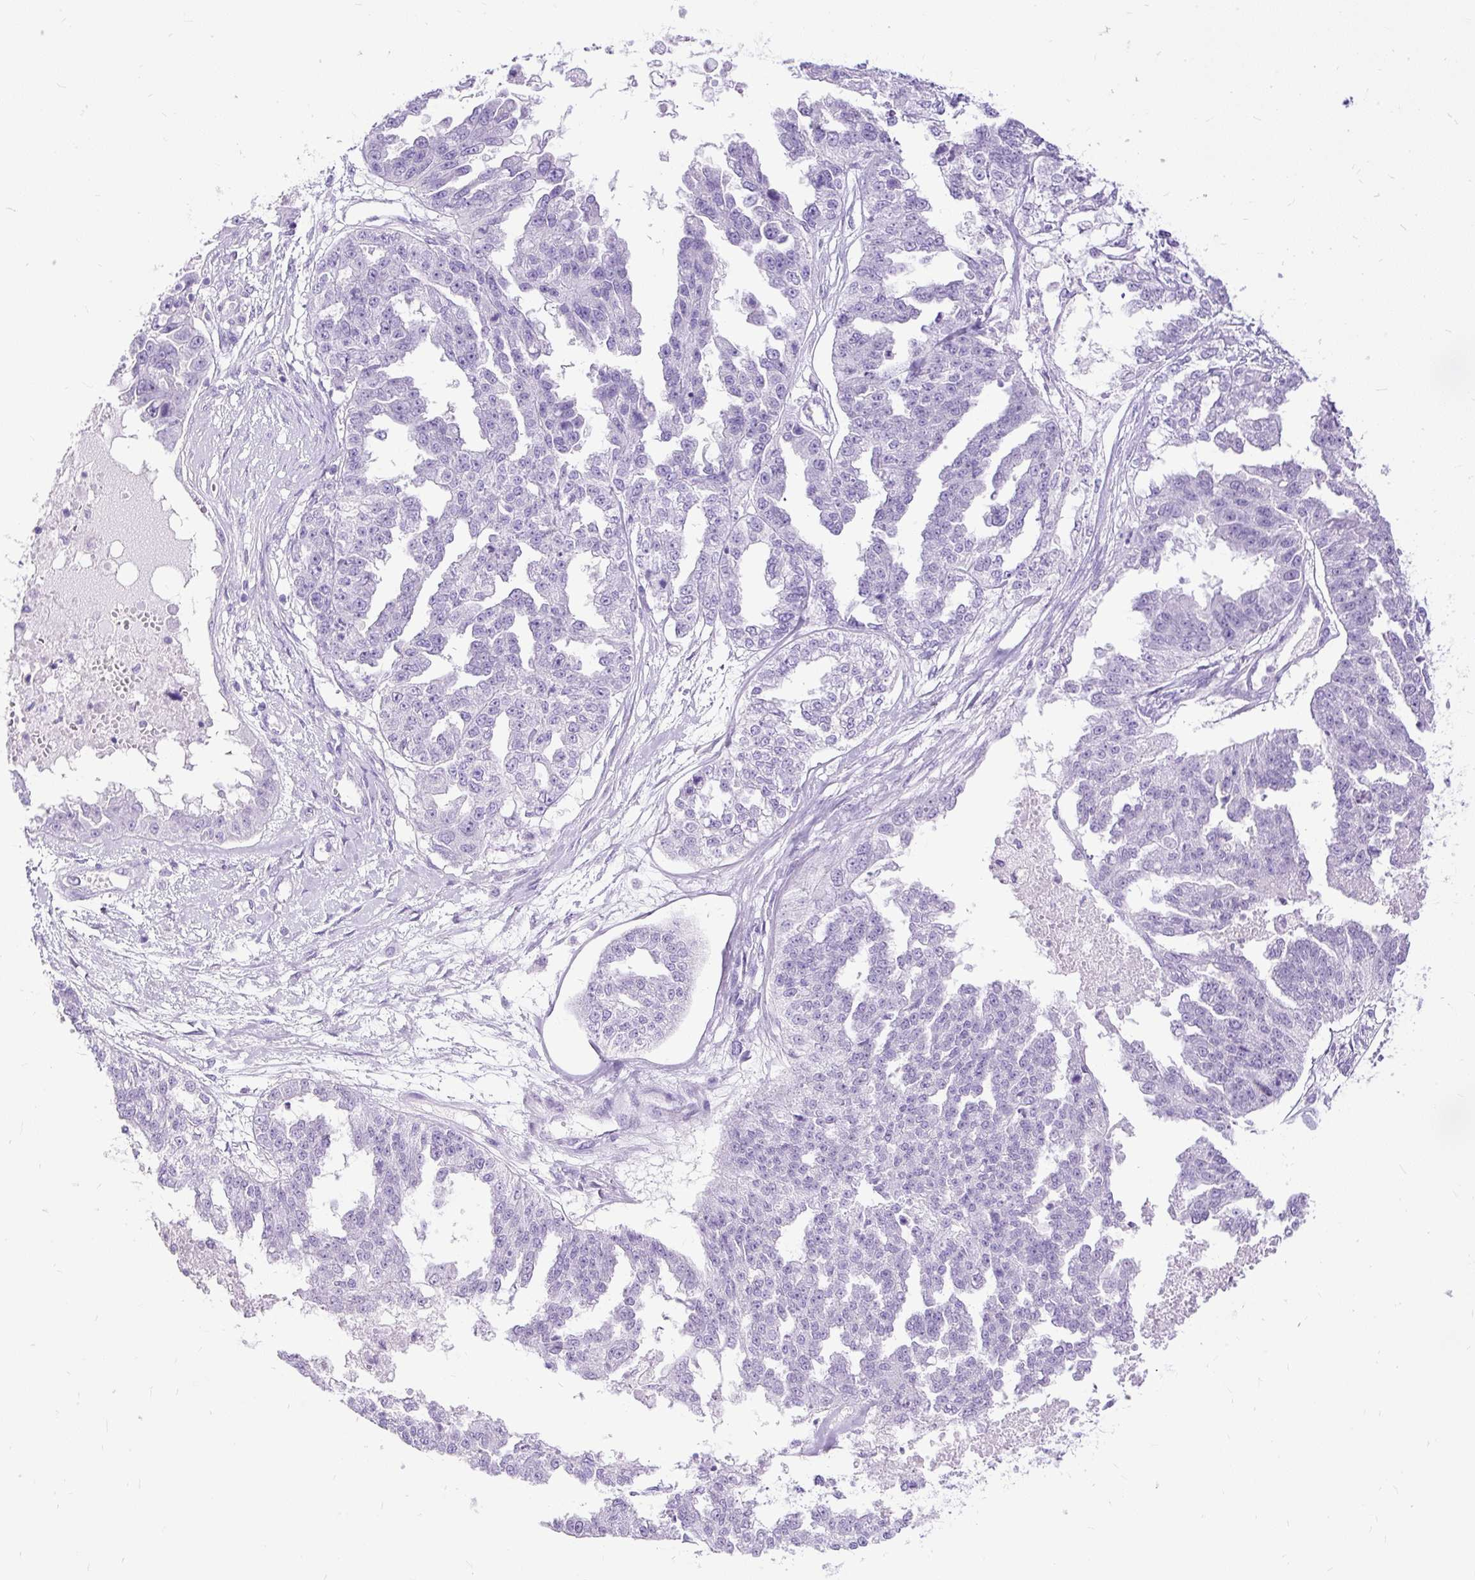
{"staining": {"intensity": "negative", "quantity": "none", "location": "none"}, "tissue": "ovarian cancer", "cell_type": "Tumor cells", "image_type": "cancer", "snomed": [{"axis": "morphology", "description": "Cystadenocarcinoma, serous, NOS"}, {"axis": "topography", "description": "Ovary"}], "caption": "IHC image of human serous cystadenocarcinoma (ovarian) stained for a protein (brown), which shows no staining in tumor cells. Brightfield microscopy of immunohistochemistry (IHC) stained with DAB (3,3'-diaminobenzidine) (brown) and hematoxylin (blue), captured at high magnification.", "gene": "HEY1", "patient": {"sex": "female", "age": 58}}